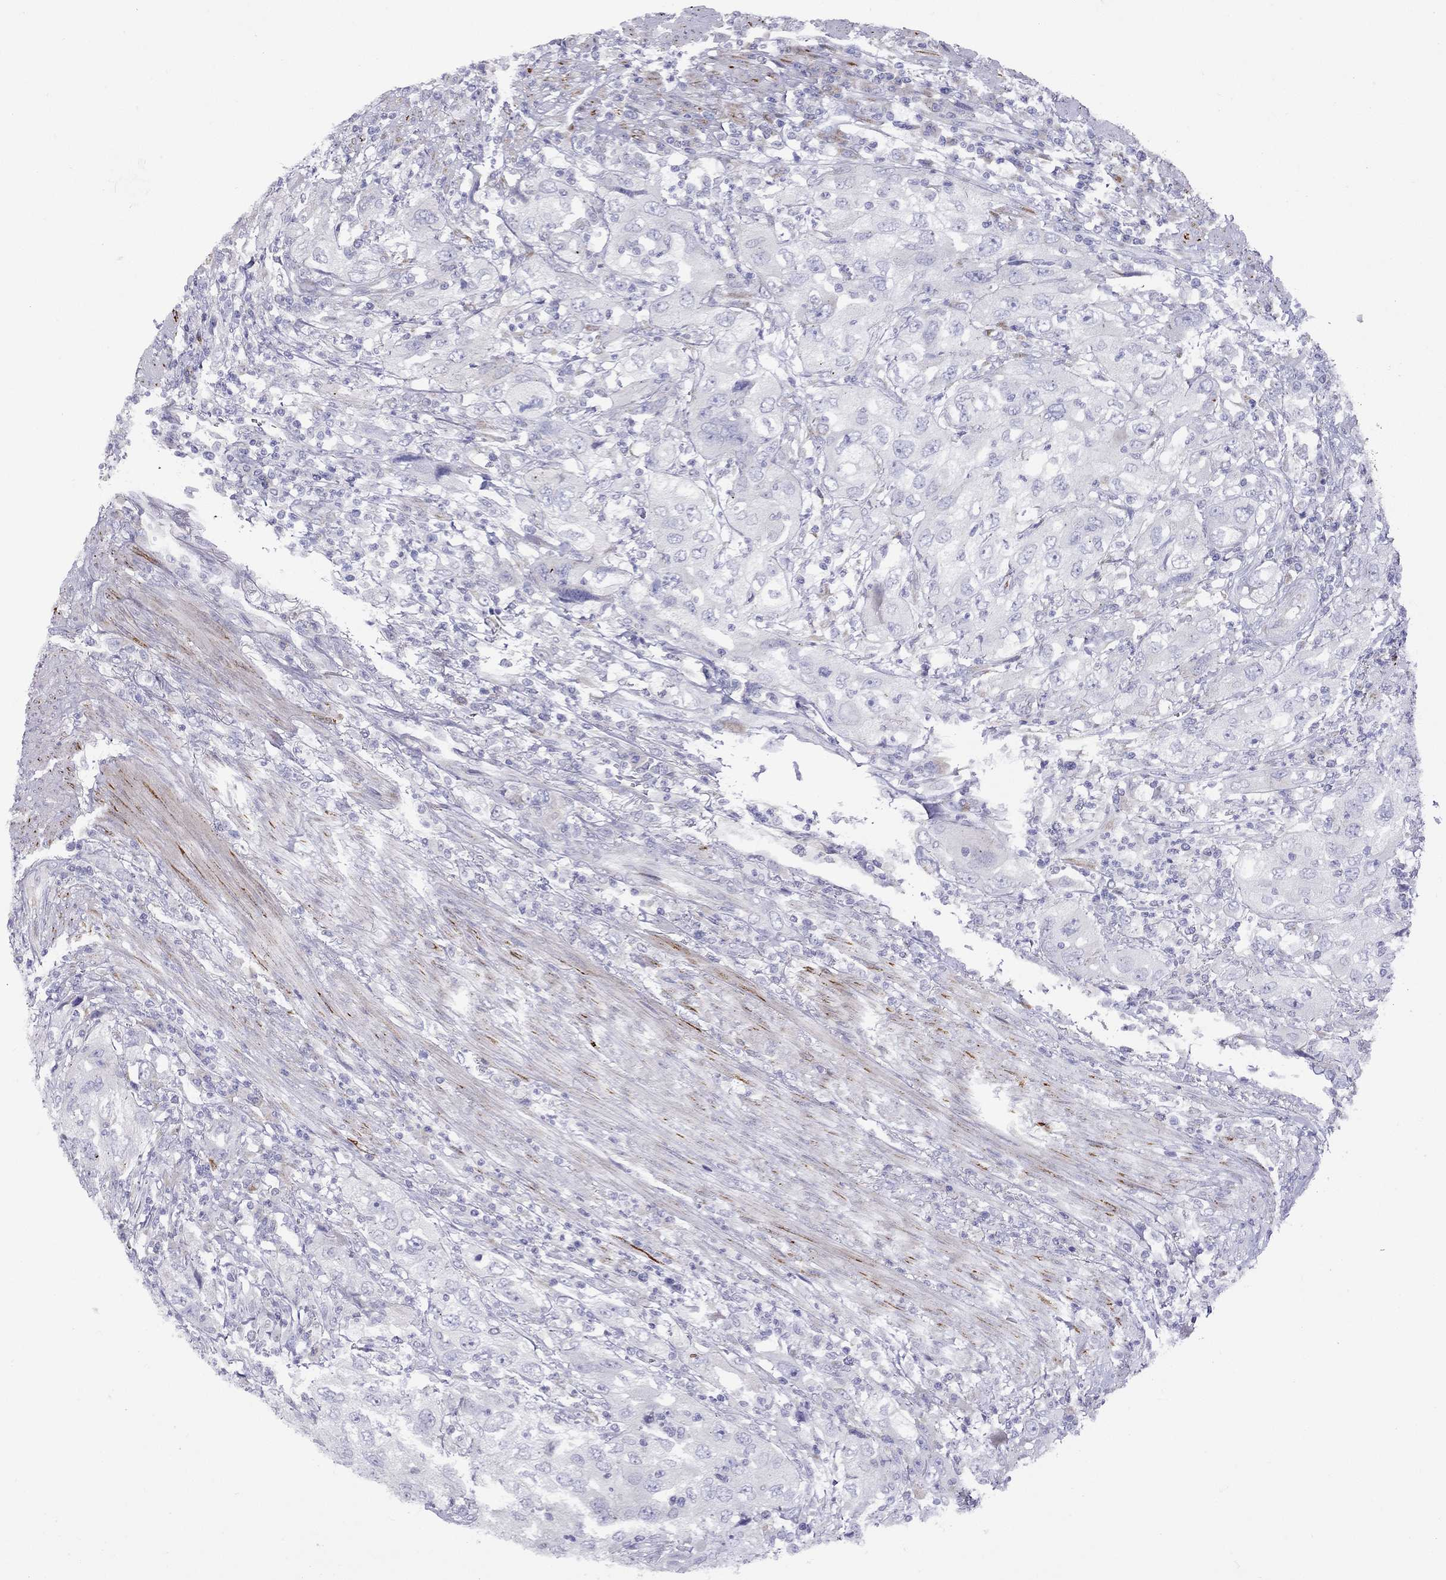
{"staining": {"intensity": "negative", "quantity": "none", "location": "none"}, "tissue": "urothelial cancer", "cell_type": "Tumor cells", "image_type": "cancer", "snomed": [{"axis": "morphology", "description": "Urothelial carcinoma, High grade"}, {"axis": "topography", "description": "Urinary bladder"}], "caption": "Tumor cells are negative for protein expression in human high-grade urothelial carcinoma.", "gene": "CPNE4", "patient": {"sex": "male", "age": 76}}